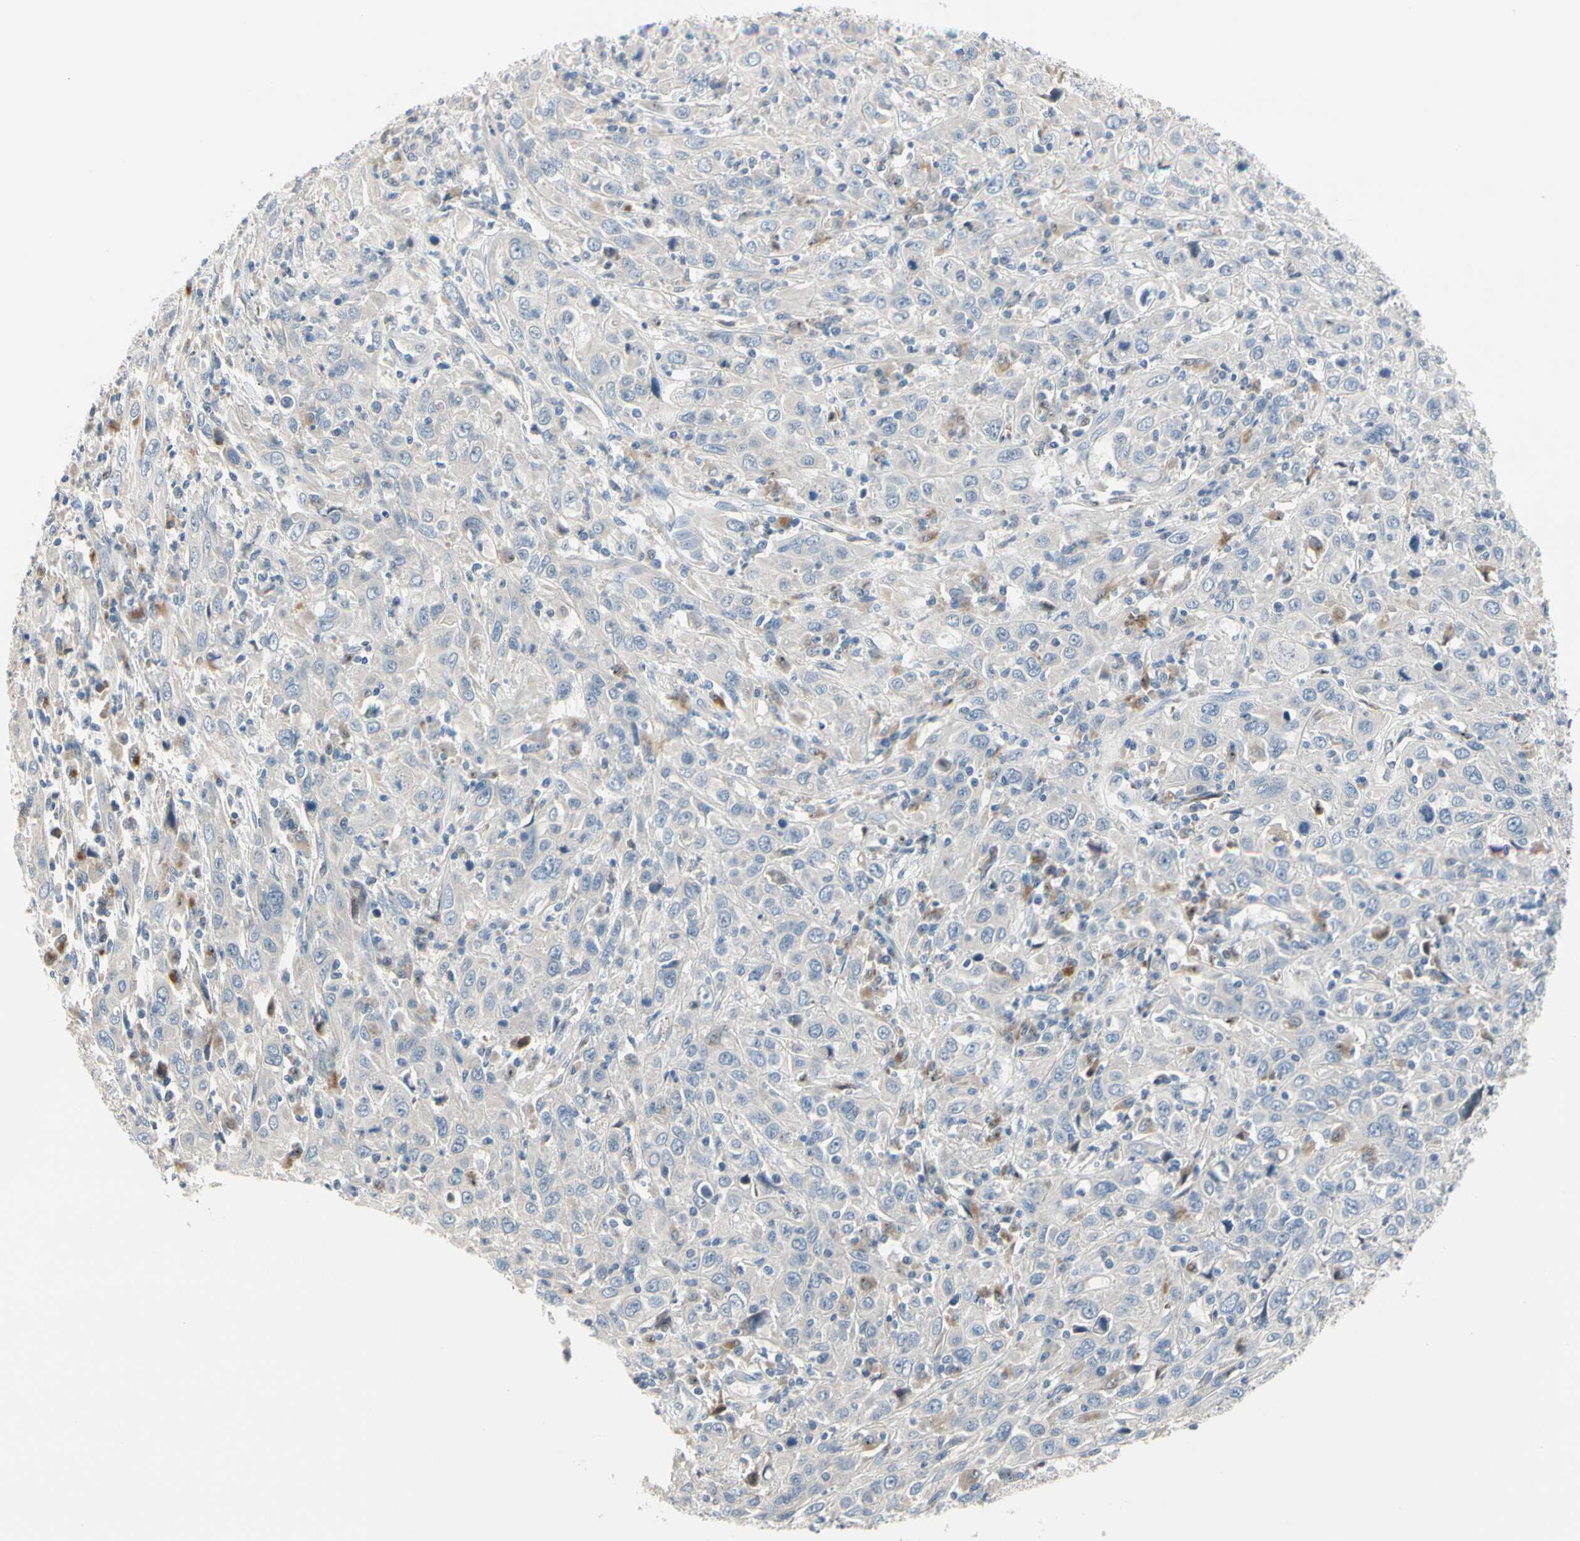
{"staining": {"intensity": "negative", "quantity": "none", "location": "none"}, "tissue": "cervical cancer", "cell_type": "Tumor cells", "image_type": "cancer", "snomed": [{"axis": "morphology", "description": "Squamous cell carcinoma, NOS"}, {"axis": "topography", "description": "Cervix"}], "caption": "High magnification brightfield microscopy of cervical cancer stained with DAB (3,3'-diaminobenzidine) (brown) and counterstained with hematoxylin (blue): tumor cells show no significant positivity. (Immunohistochemistry (ihc), brightfield microscopy, high magnification).", "gene": "NFASC", "patient": {"sex": "female", "age": 46}}